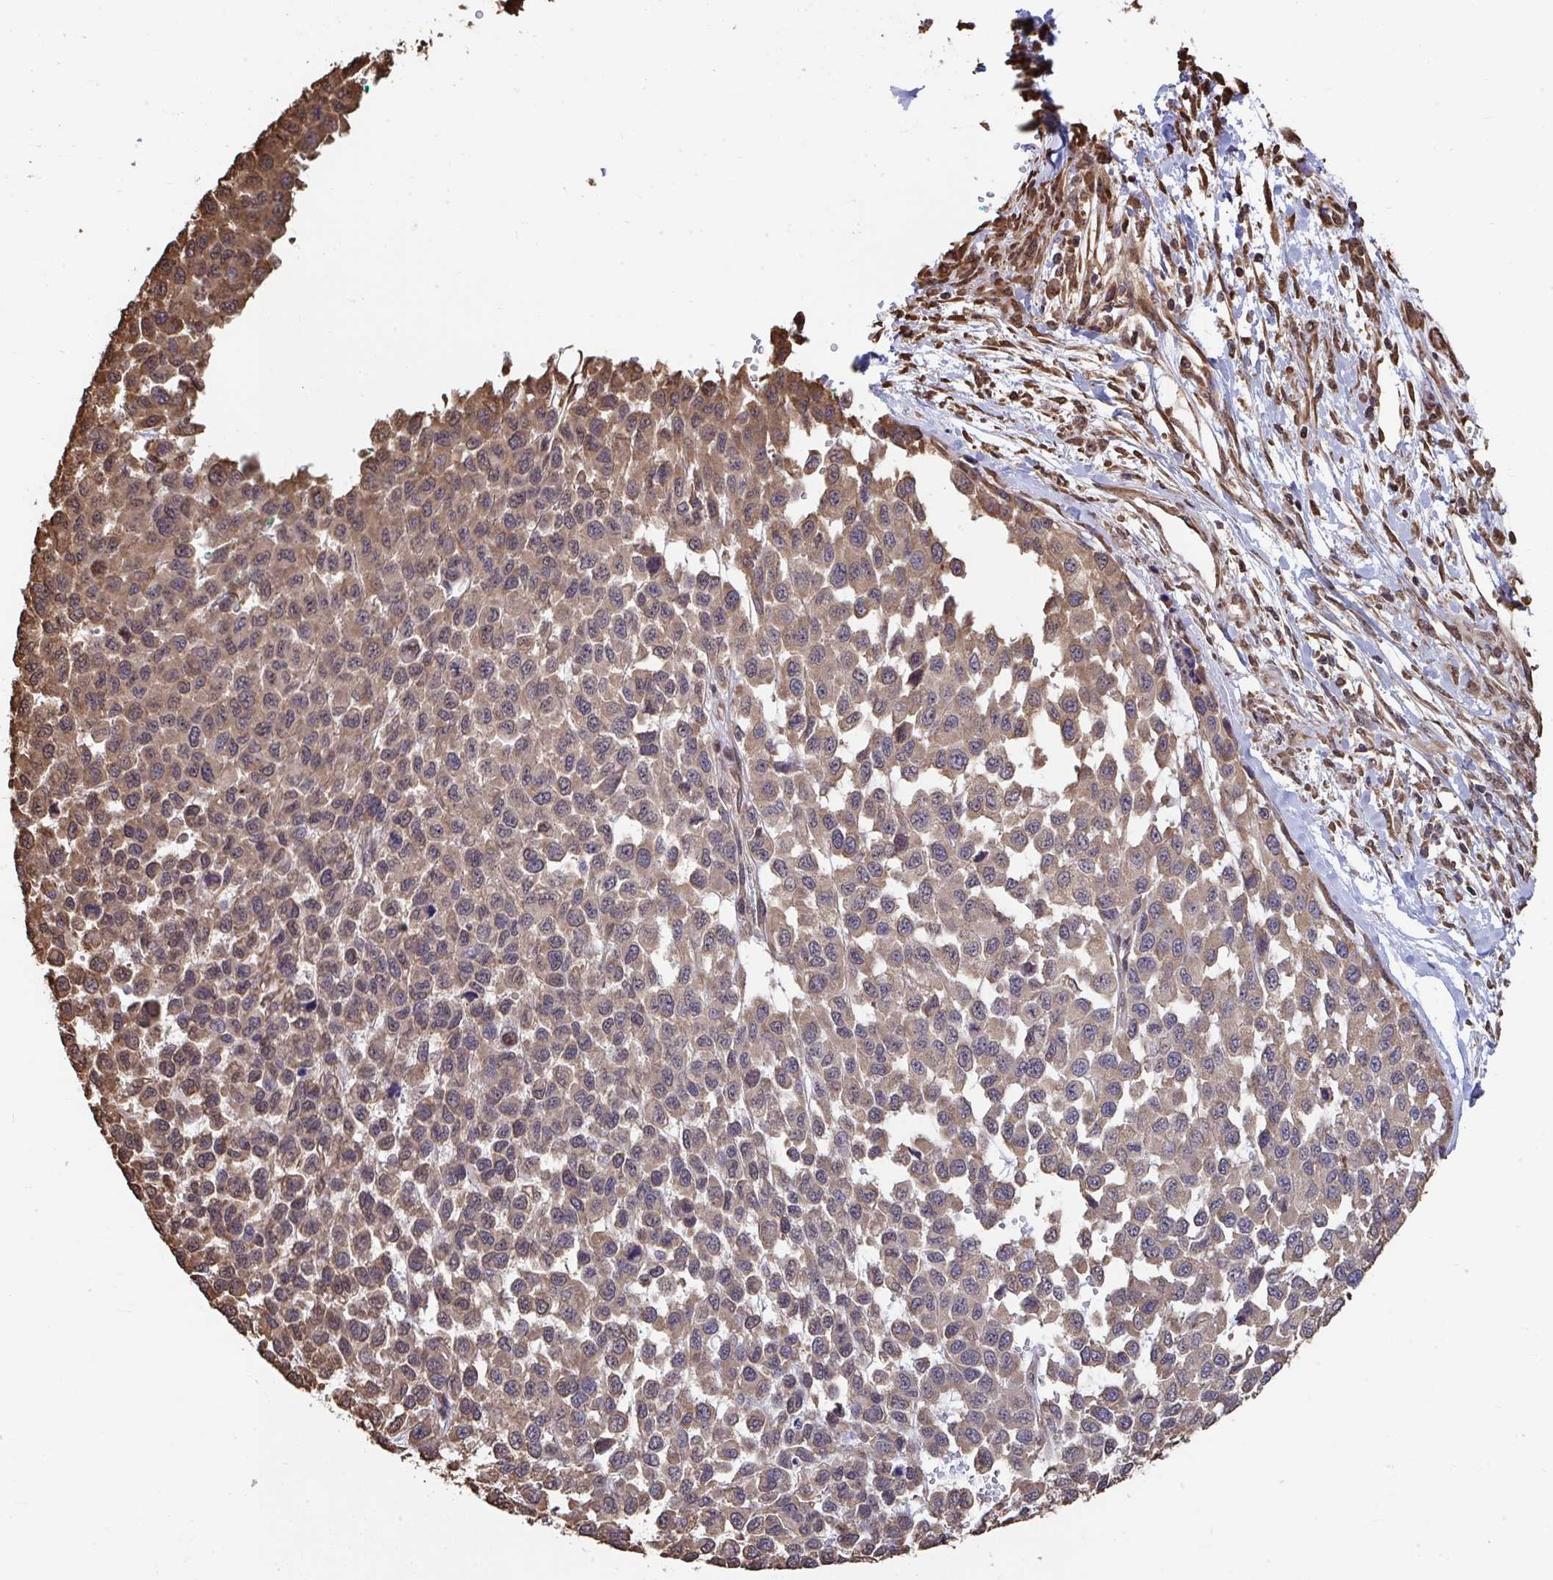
{"staining": {"intensity": "weak", "quantity": ">75%", "location": "cytoplasmic/membranous"}, "tissue": "melanoma", "cell_type": "Tumor cells", "image_type": "cancer", "snomed": [{"axis": "morphology", "description": "Malignant melanoma, NOS"}, {"axis": "topography", "description": "Skin"}], "caption": "Immunohistochemistry (IHC) micrograph of melanoma stained for a protein (brown), which demonstrates low levels of weak cytoplasmic/membranous expression in approximately >75% of tumor cells.", "gene": "SYNCRIP", "patient": {"sex": "male", "age": 62}}